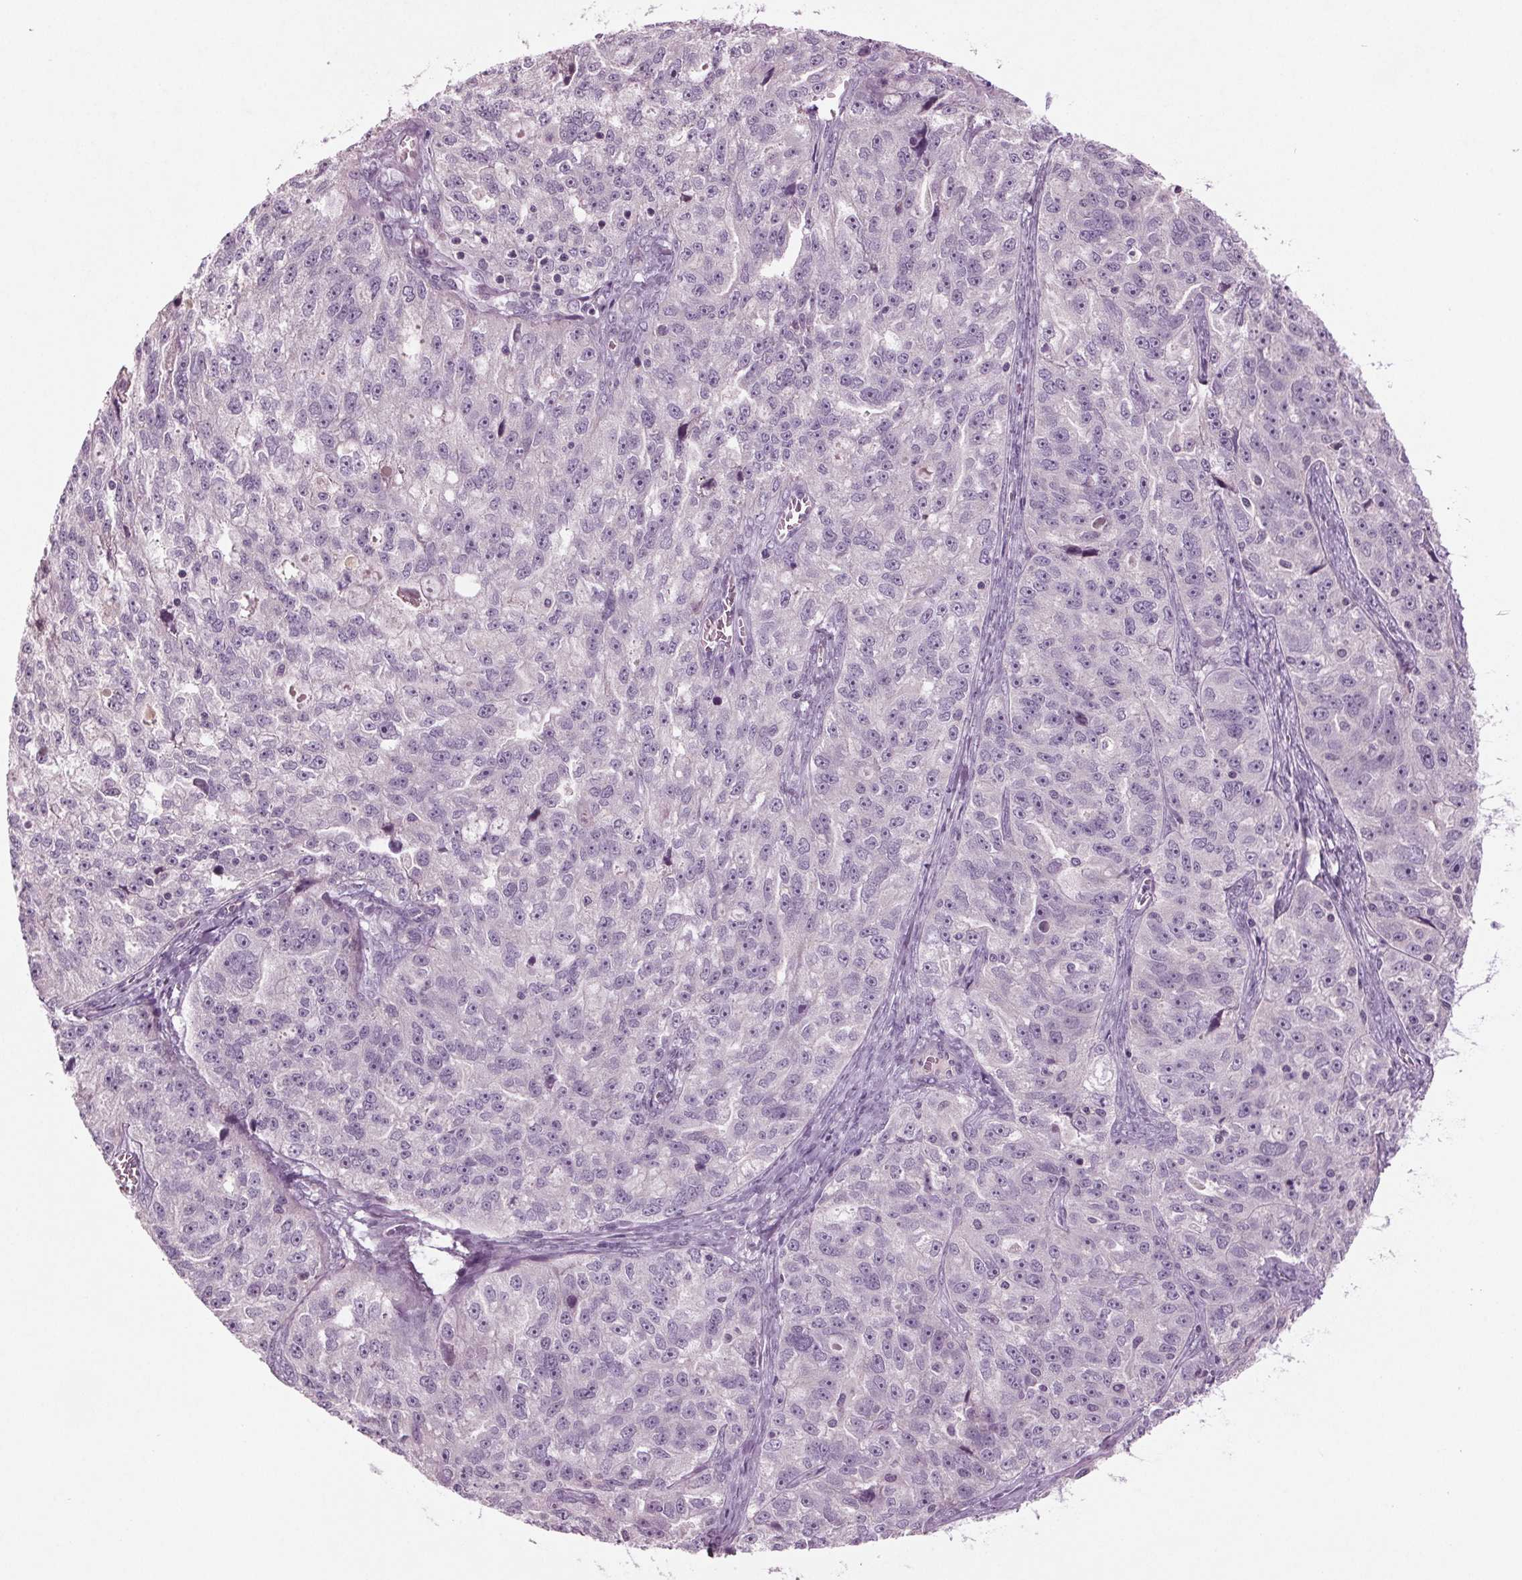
{"staining": {"intensity": "negative", "quantity": "none", "location": "none"}, "tissue": "ovarian cancer", "cell_type": "Tumor cells", "image_type": "cancer", "snomed": [{"axis": "morphology", "description": "Cystadenocarcinoma, serous, NOS"}, {"axis": "topography", "description": "Ovary"}], "caption": "High power microscopy histopathology image of an immunohistochemistry micrograph of serous cystadenocarcinoma (ovarian), revealing no significant staining in tumor cells.", "gene": "BHLHE22", "patient": {"sex": "female", "age": 51}}